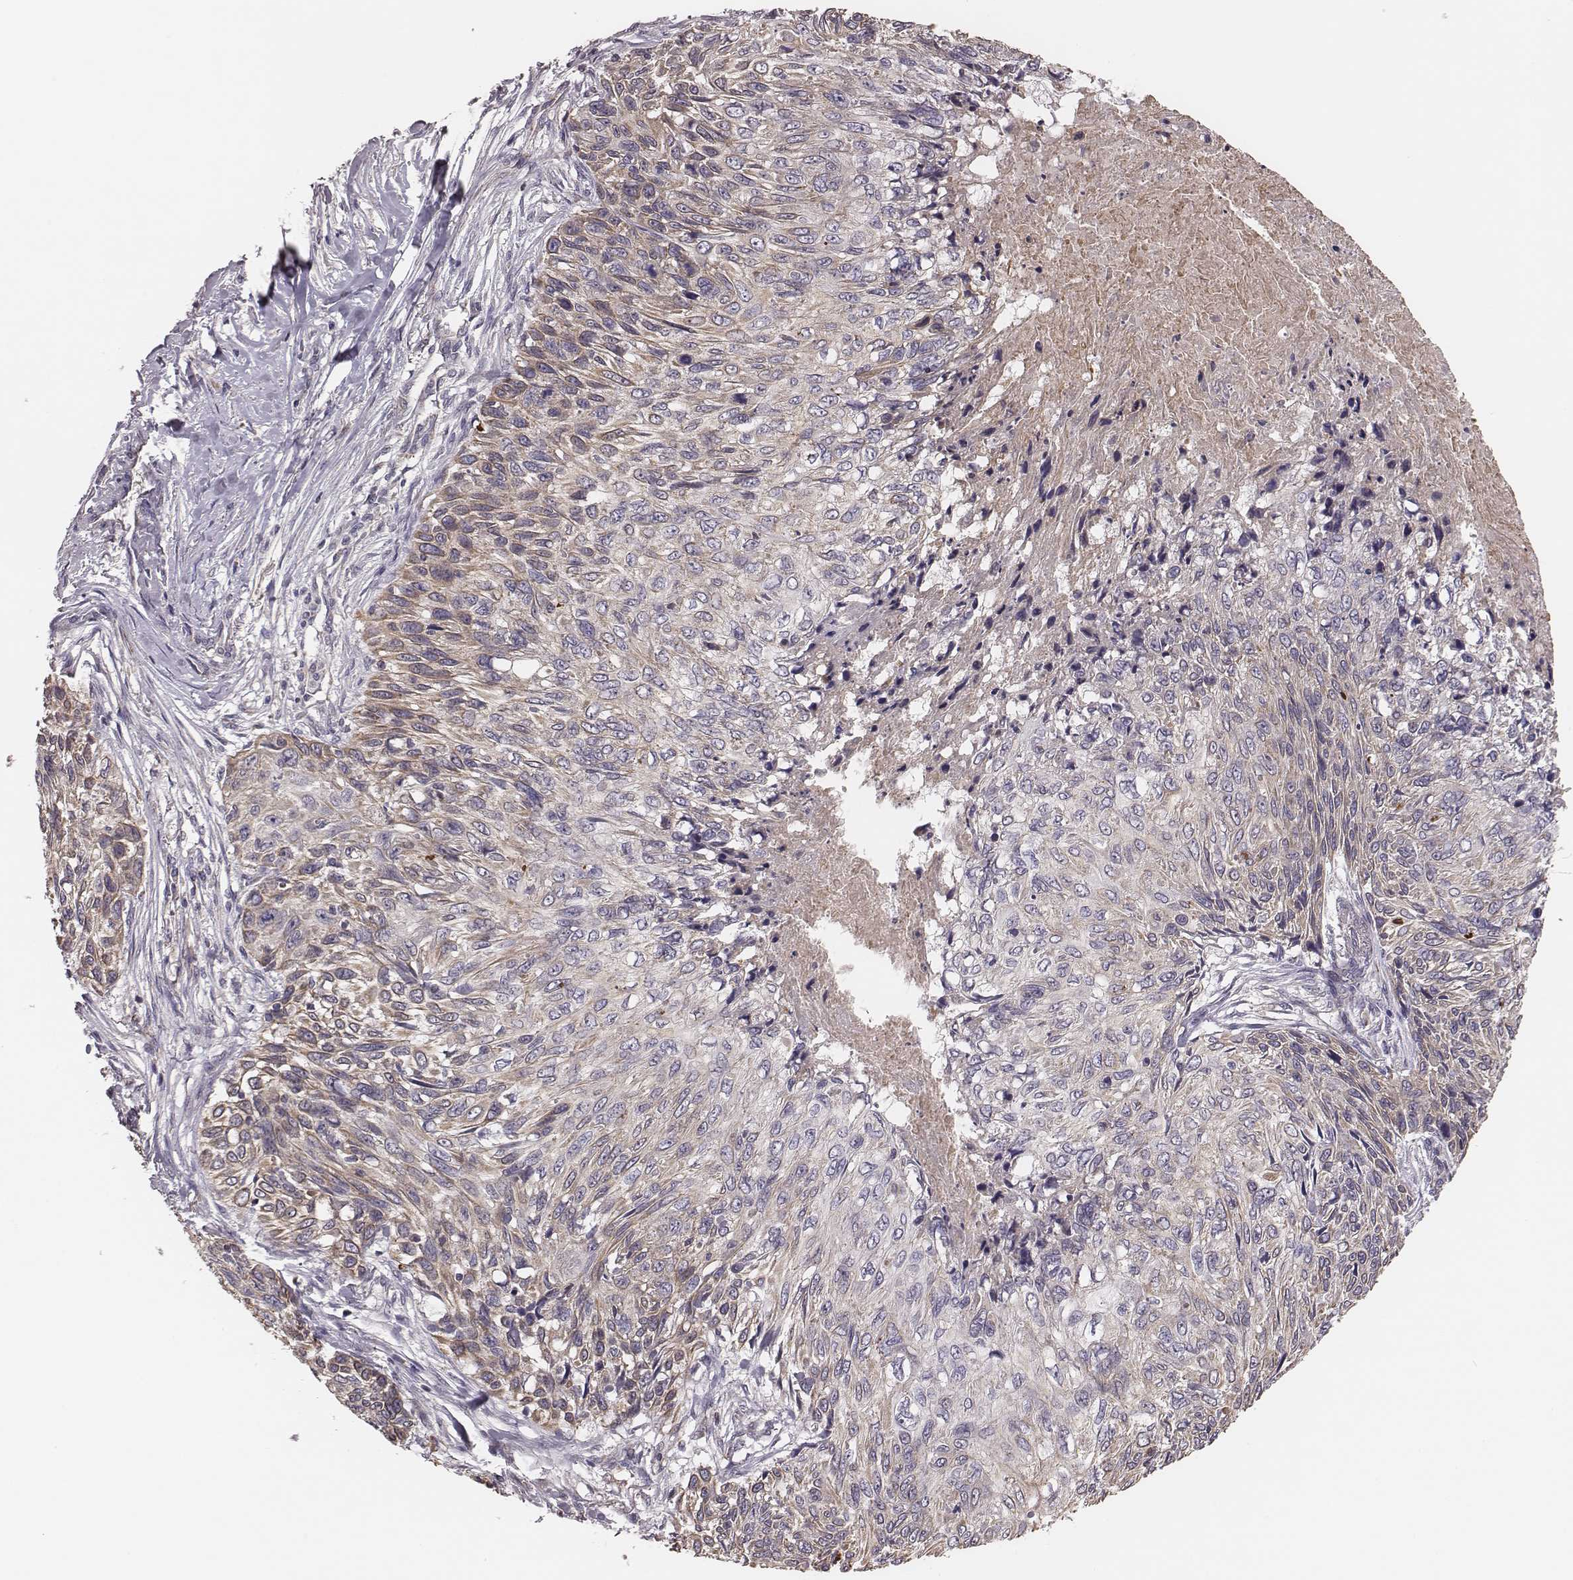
{"staining": {"intensity": "weak", "quantity": "25%-75%", "location": "cytoplasmic/membranous"}, "tissue": "skin cancer", "cell_type": "Tumor cells", "image_type": "cancer", "snomed": [{"axis": "morphology", "description": "Squamous cell carcinoma, NOS"}, {"axis": "topography", "description": "Skin"}], "caption": "The immunohistochemical stain labels weak cytoplasmic/membranous positivity in tumor cells of skin squamous cell carcinoma tissue.", "gene": "HAVCR1", "patient": {"sex": "male", "age": 92}}